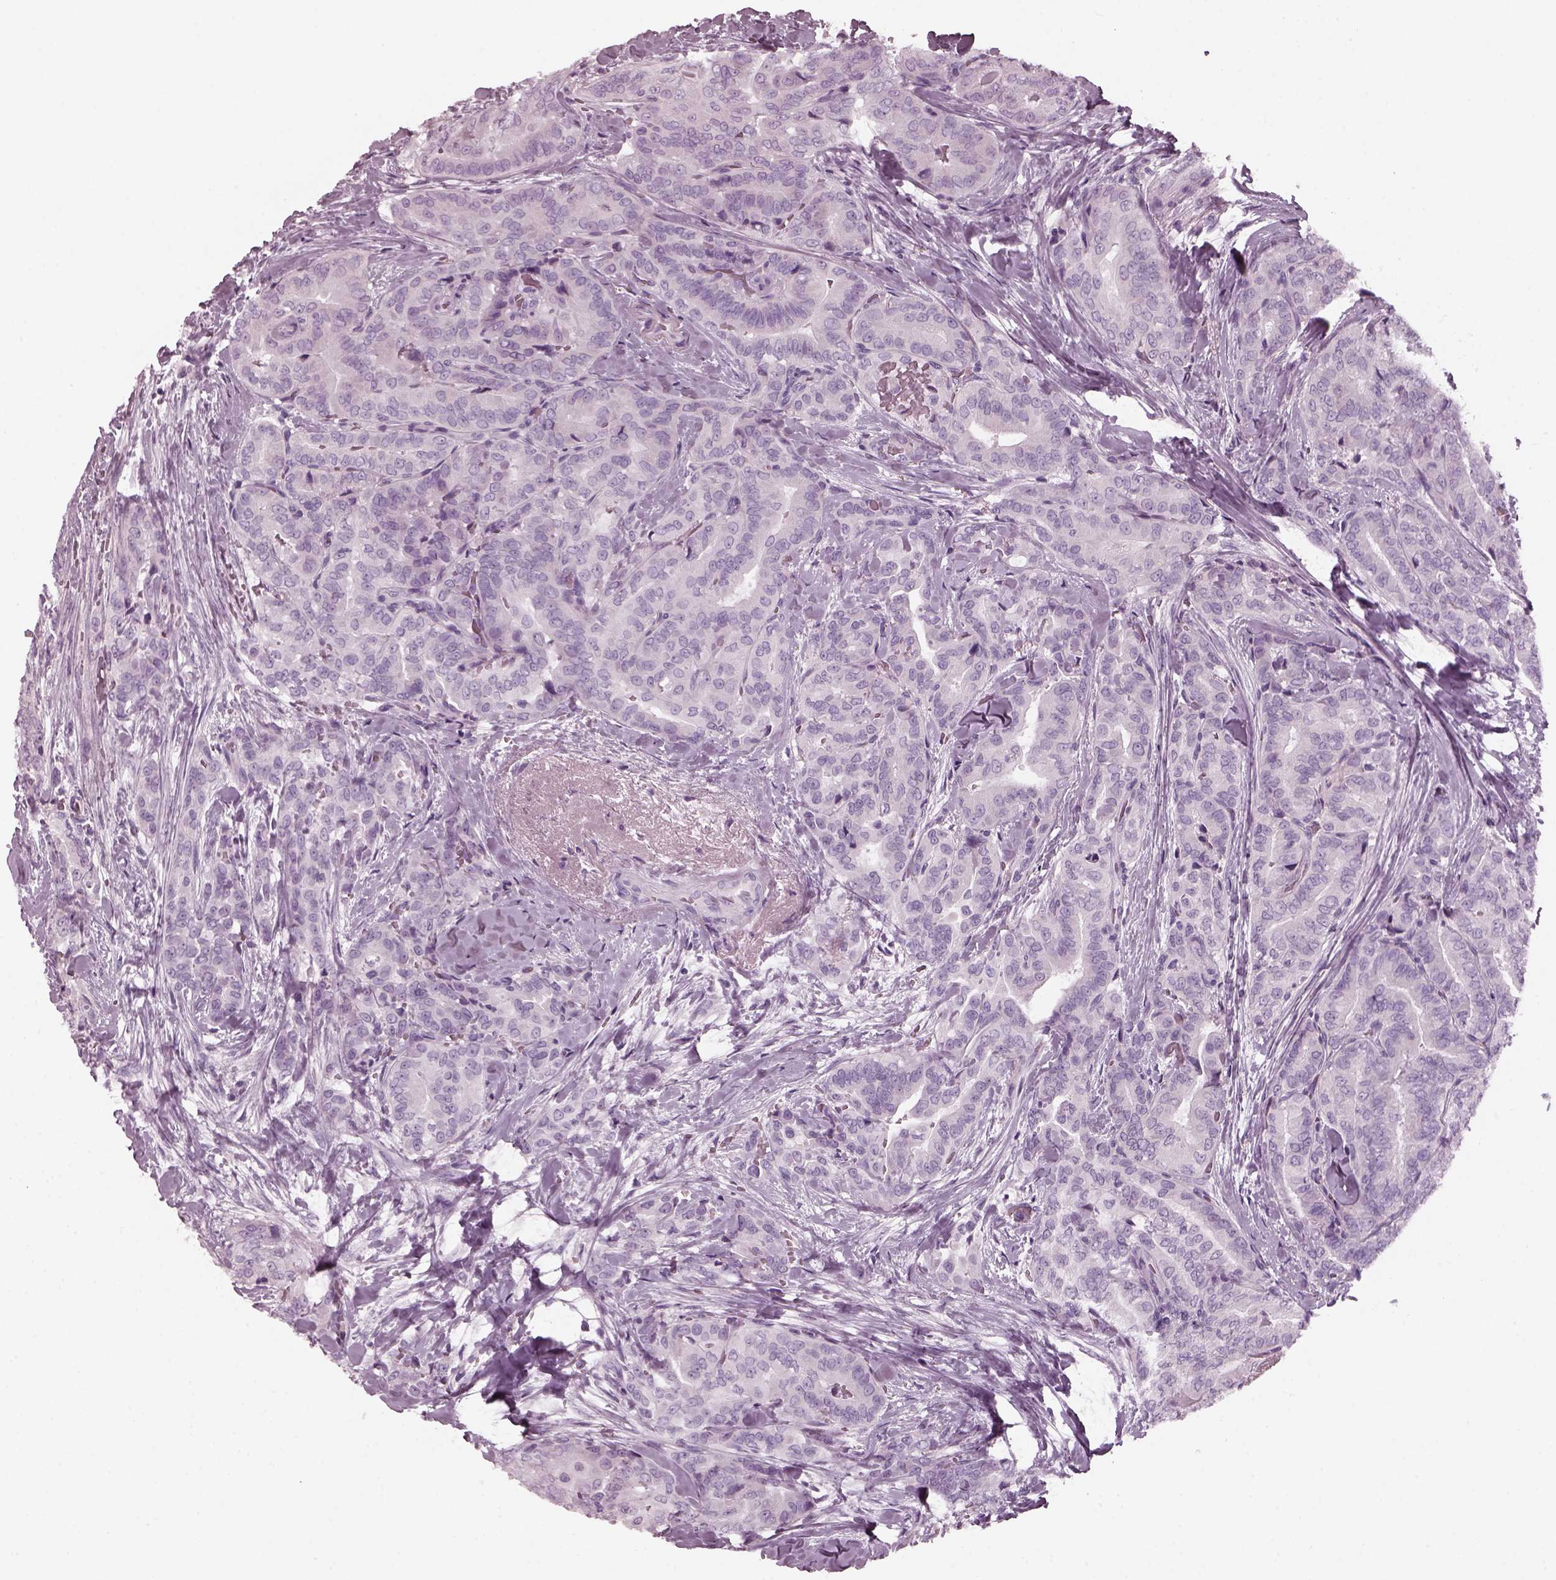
{"staining": {"intensity": "negative", "quantity": "none", "location": "none"}, "tissue": "thyroid cancer", "cell_type": "Tumor cells", "image_type": "cancer", "snomed": [{"axis": "morphology", "description": "Papillary adenocarcinoma, NOS"}, {"axis": "topography", "description": "Thyroid gland"}], "caption": "Immunohistochemistry image of human papillary adenocarcinoma (thyroid) stained for a protein (brown), which reveals no staining in tumor cells.", "gene": "RCVRN", "patient": {"sex": "male", "age": 61}}